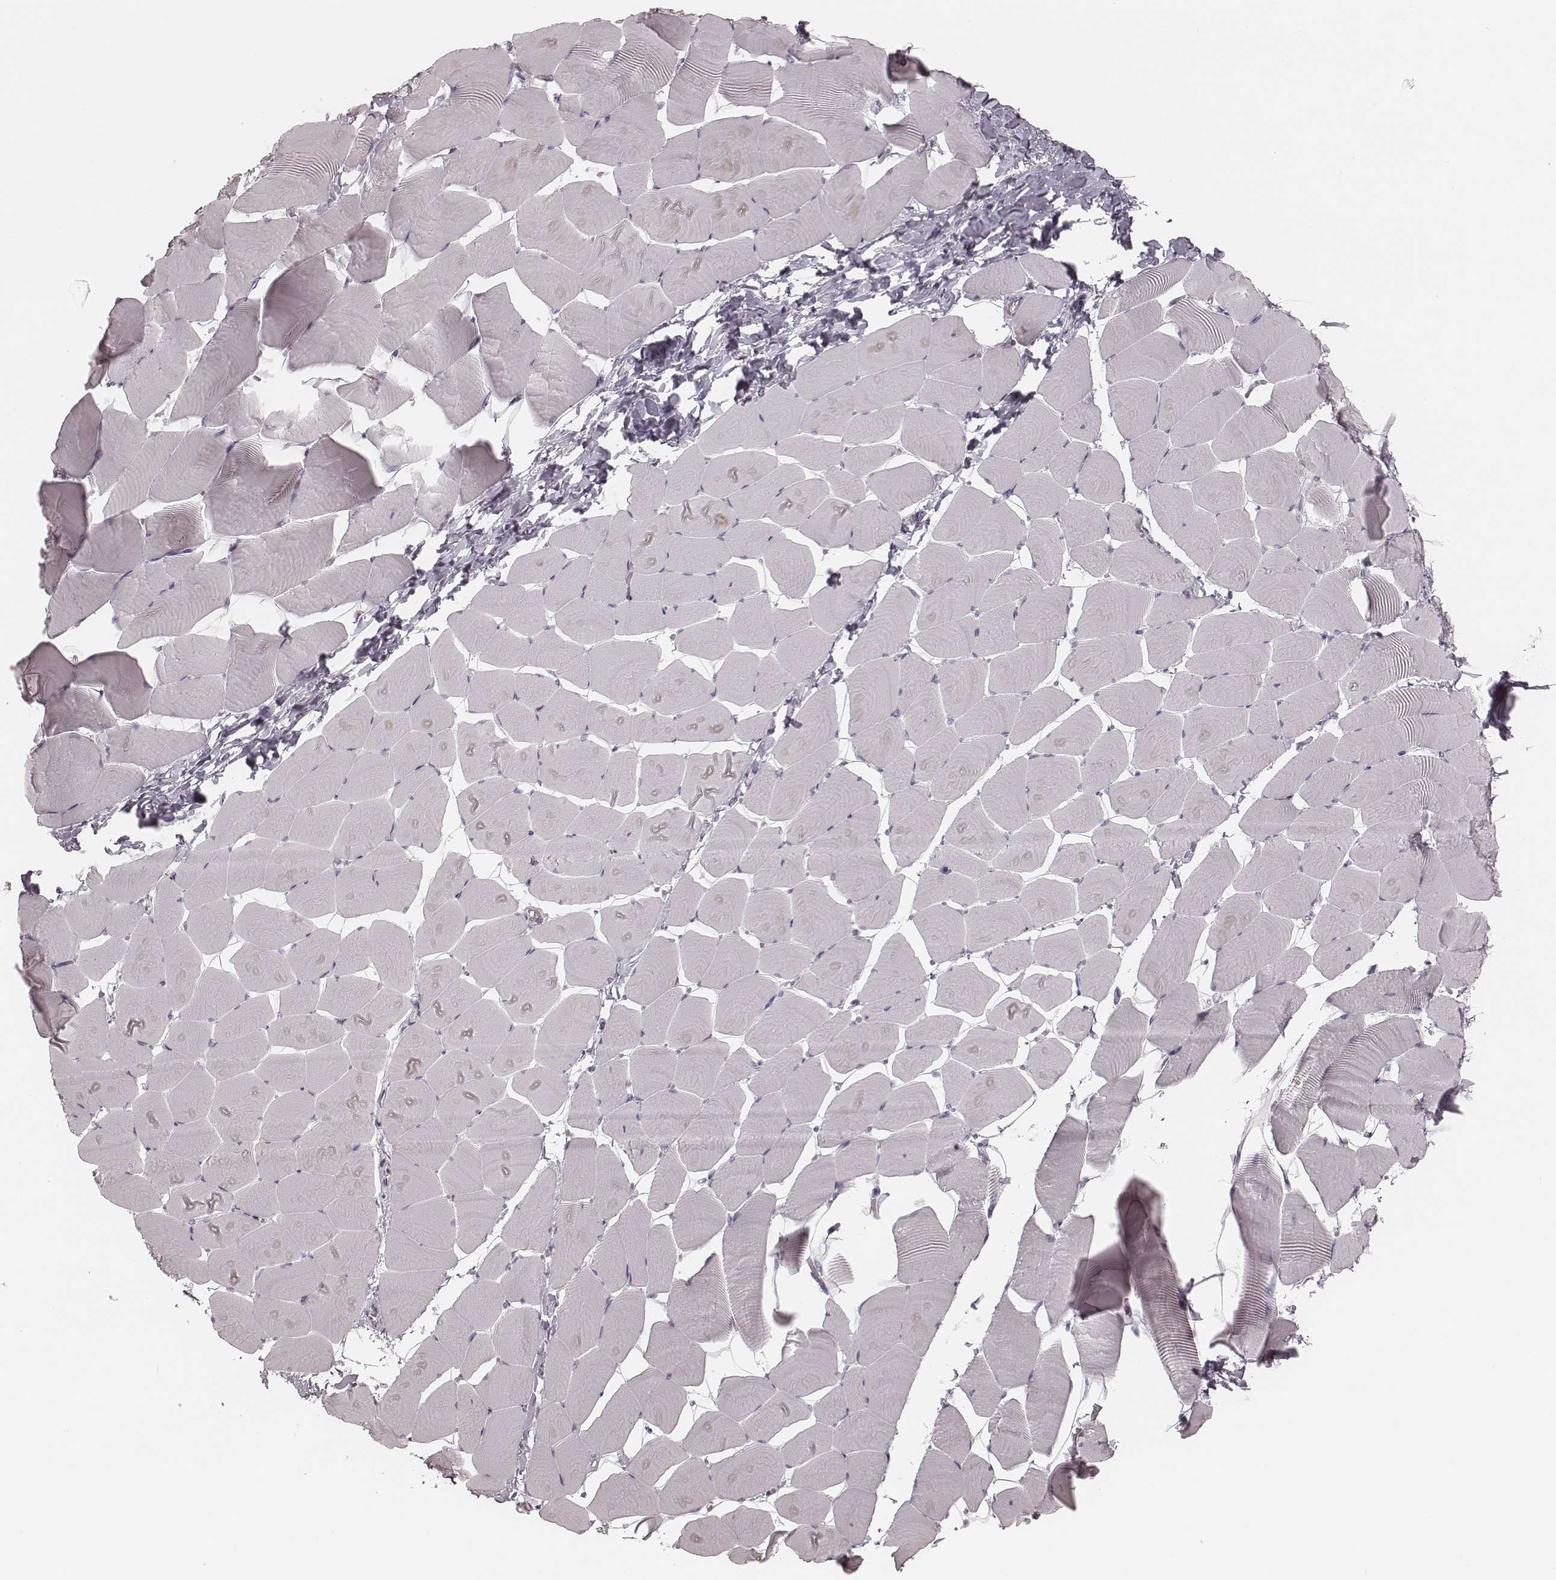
{"staining": {"intensity": "negative", "quantity": "none", "location": "none"}, "tissue": "skeletal muscle", "cell_type": "Myocytes", "image_type": "normal", "snomed": [{"axis": "morphology", "description": "Normal tissue, NOS"}, {"axis": "topography", "description": "Skeletal muscle"}], "caption": "Human skeletal muscle stained for a protein using immunohistochemistry shows no positivity in myocytes.", "gene": "SMIM24", "patient": {"sex": "male", "age": 25}}